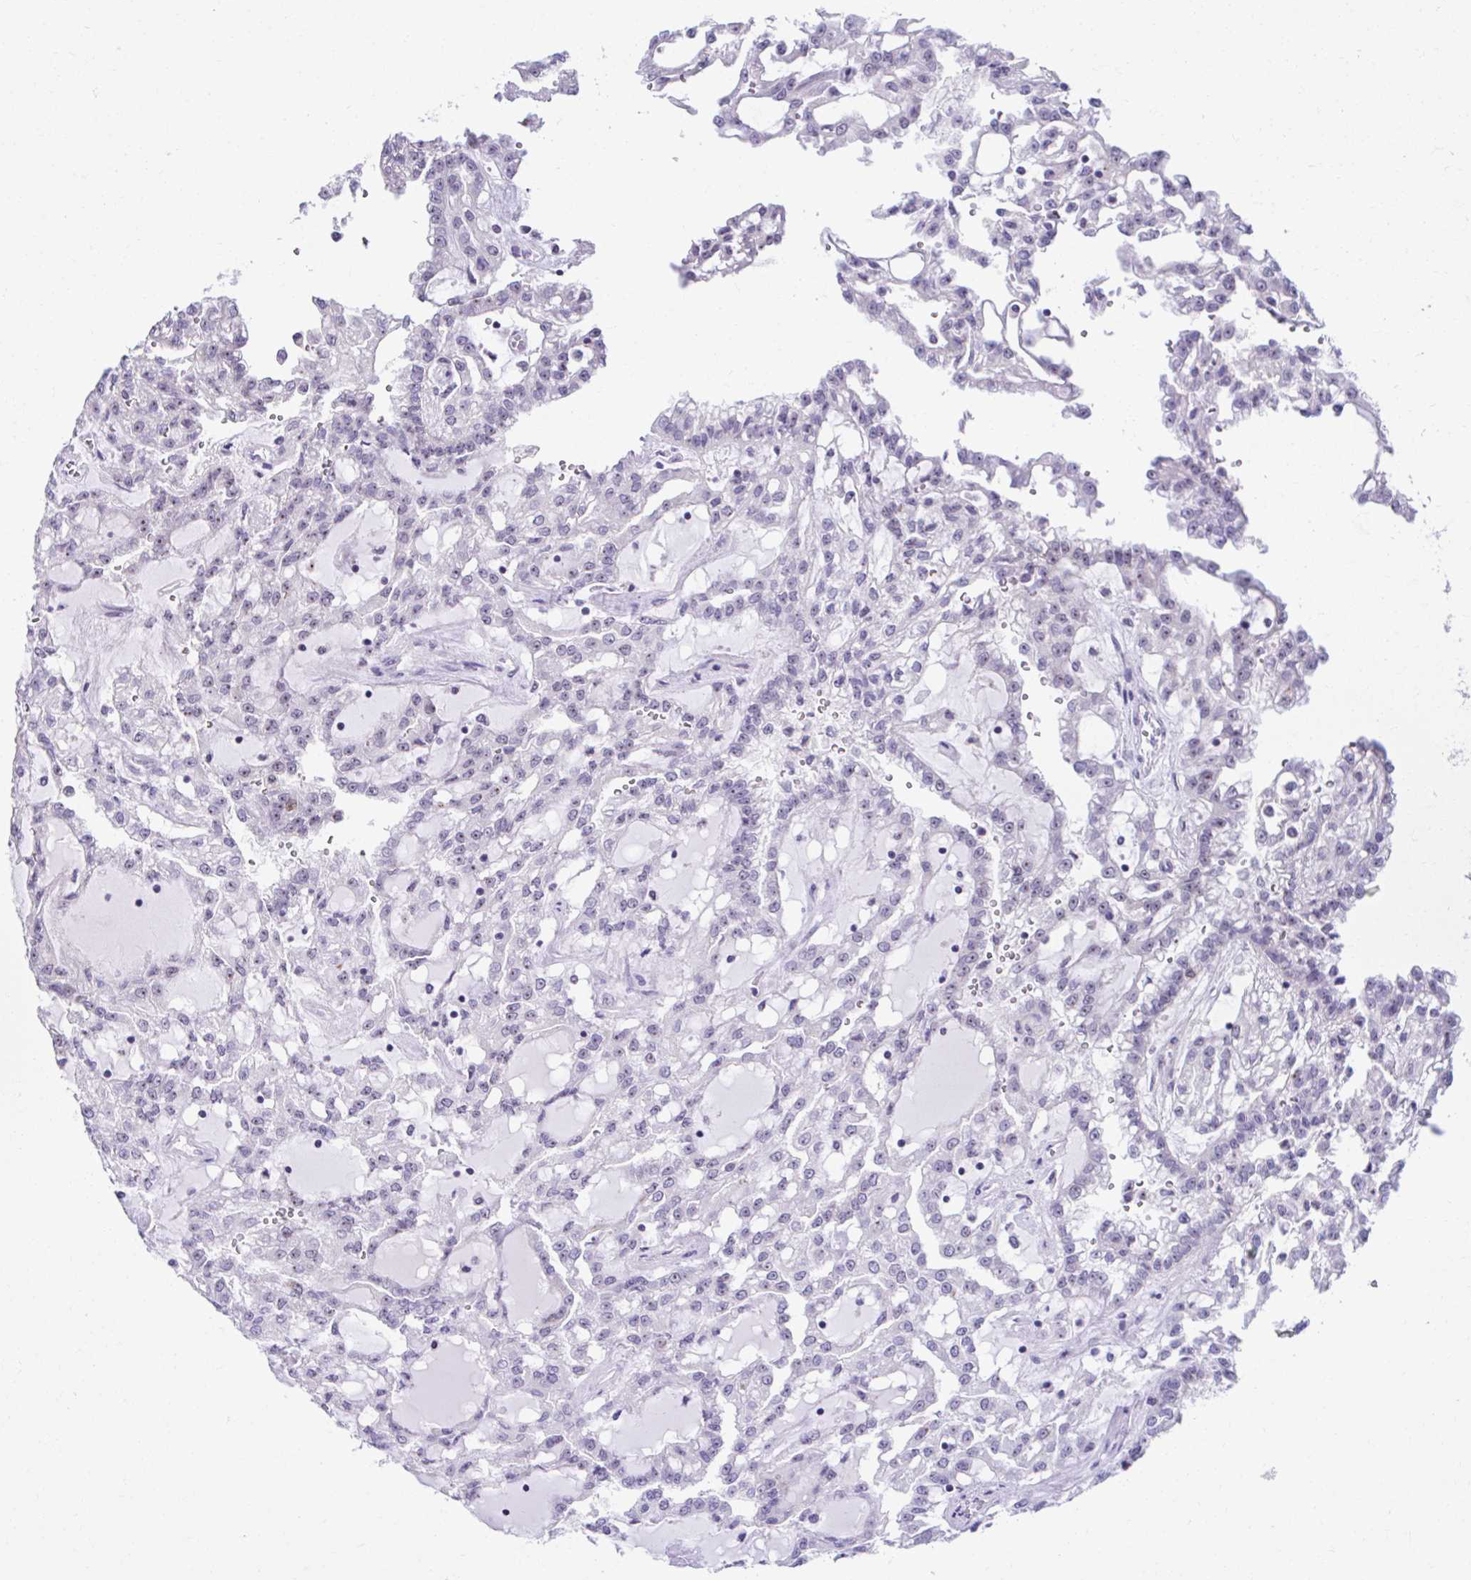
{"staining": {"intensity": "negative", "quantity": "none", "location": "none"}, "tissue": "renal cancer", "cell_type": "Tumor cells", "image_type": "cancer", "snomed": [{"axis": "morphology", "description": "Adenocarcinoma, NOS"}, {"axis": "topography", "description": "Kidney"}], "caption": "The image demonstrates no staining of tumor cells in renal adenocarcinoma.", "gene": "CEP72", "patient": {"sex": "male", "age": 63}}